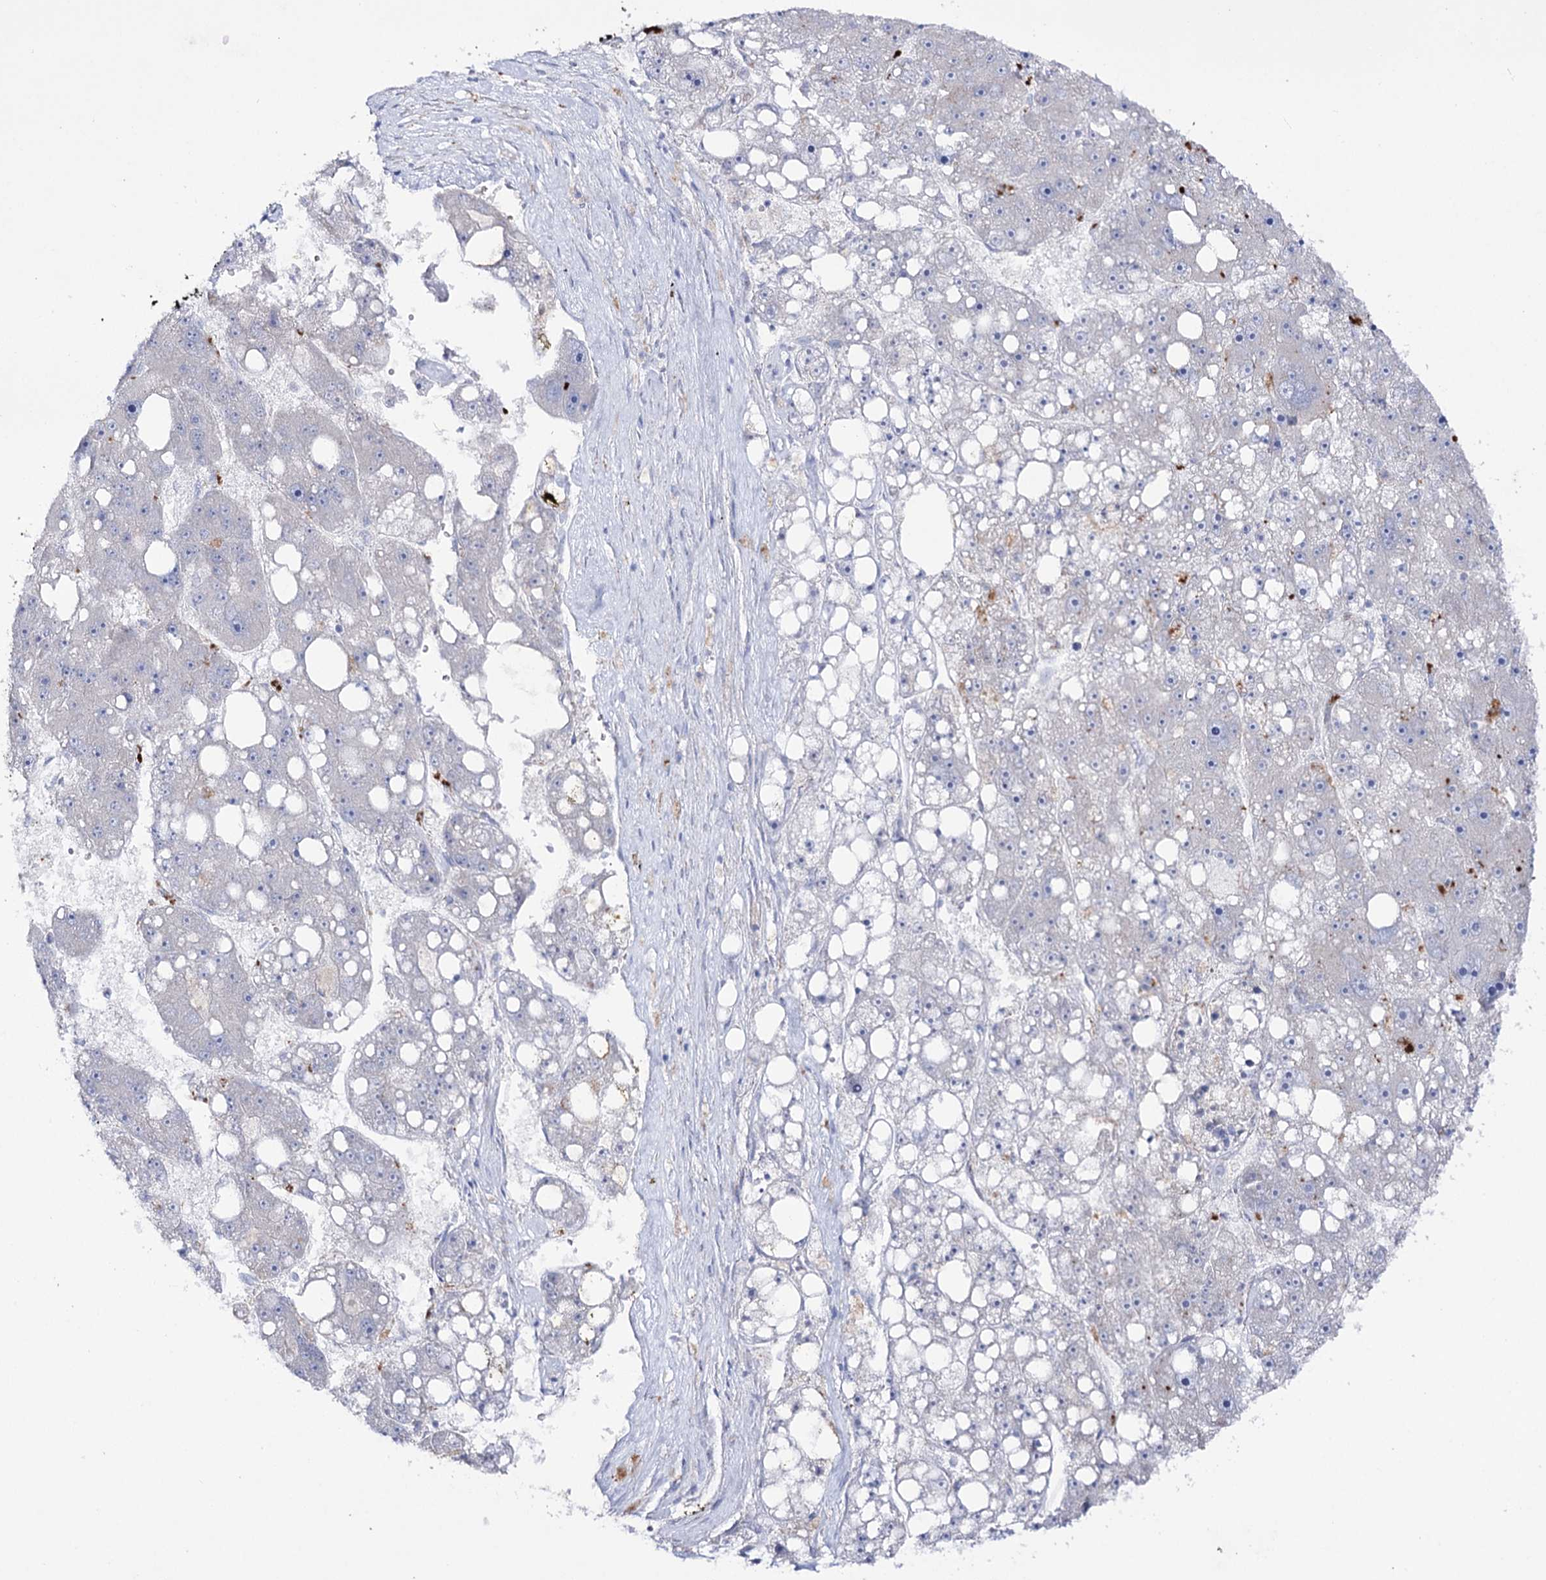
{"staining": {"intensity": "negative", "quantity": "none", "location": "none"}, "tissue": "liver cancer", "cell_type": "Tumor cells", "image_type": "cancer", "snomed": [{"axis": "morphology", "description": "Carcinoma, Hepatocellular, NOS"}, {"axis": "topography", "description": "Liver"}], "caption": "This is an immunohistochemistry (IHC) photomicrograph of liver cancer (hepatocellular carcinoma). There is no staining in tumor cells.", "gene": "NAGLU", "patient": {"sex": "female", "age": 61}}